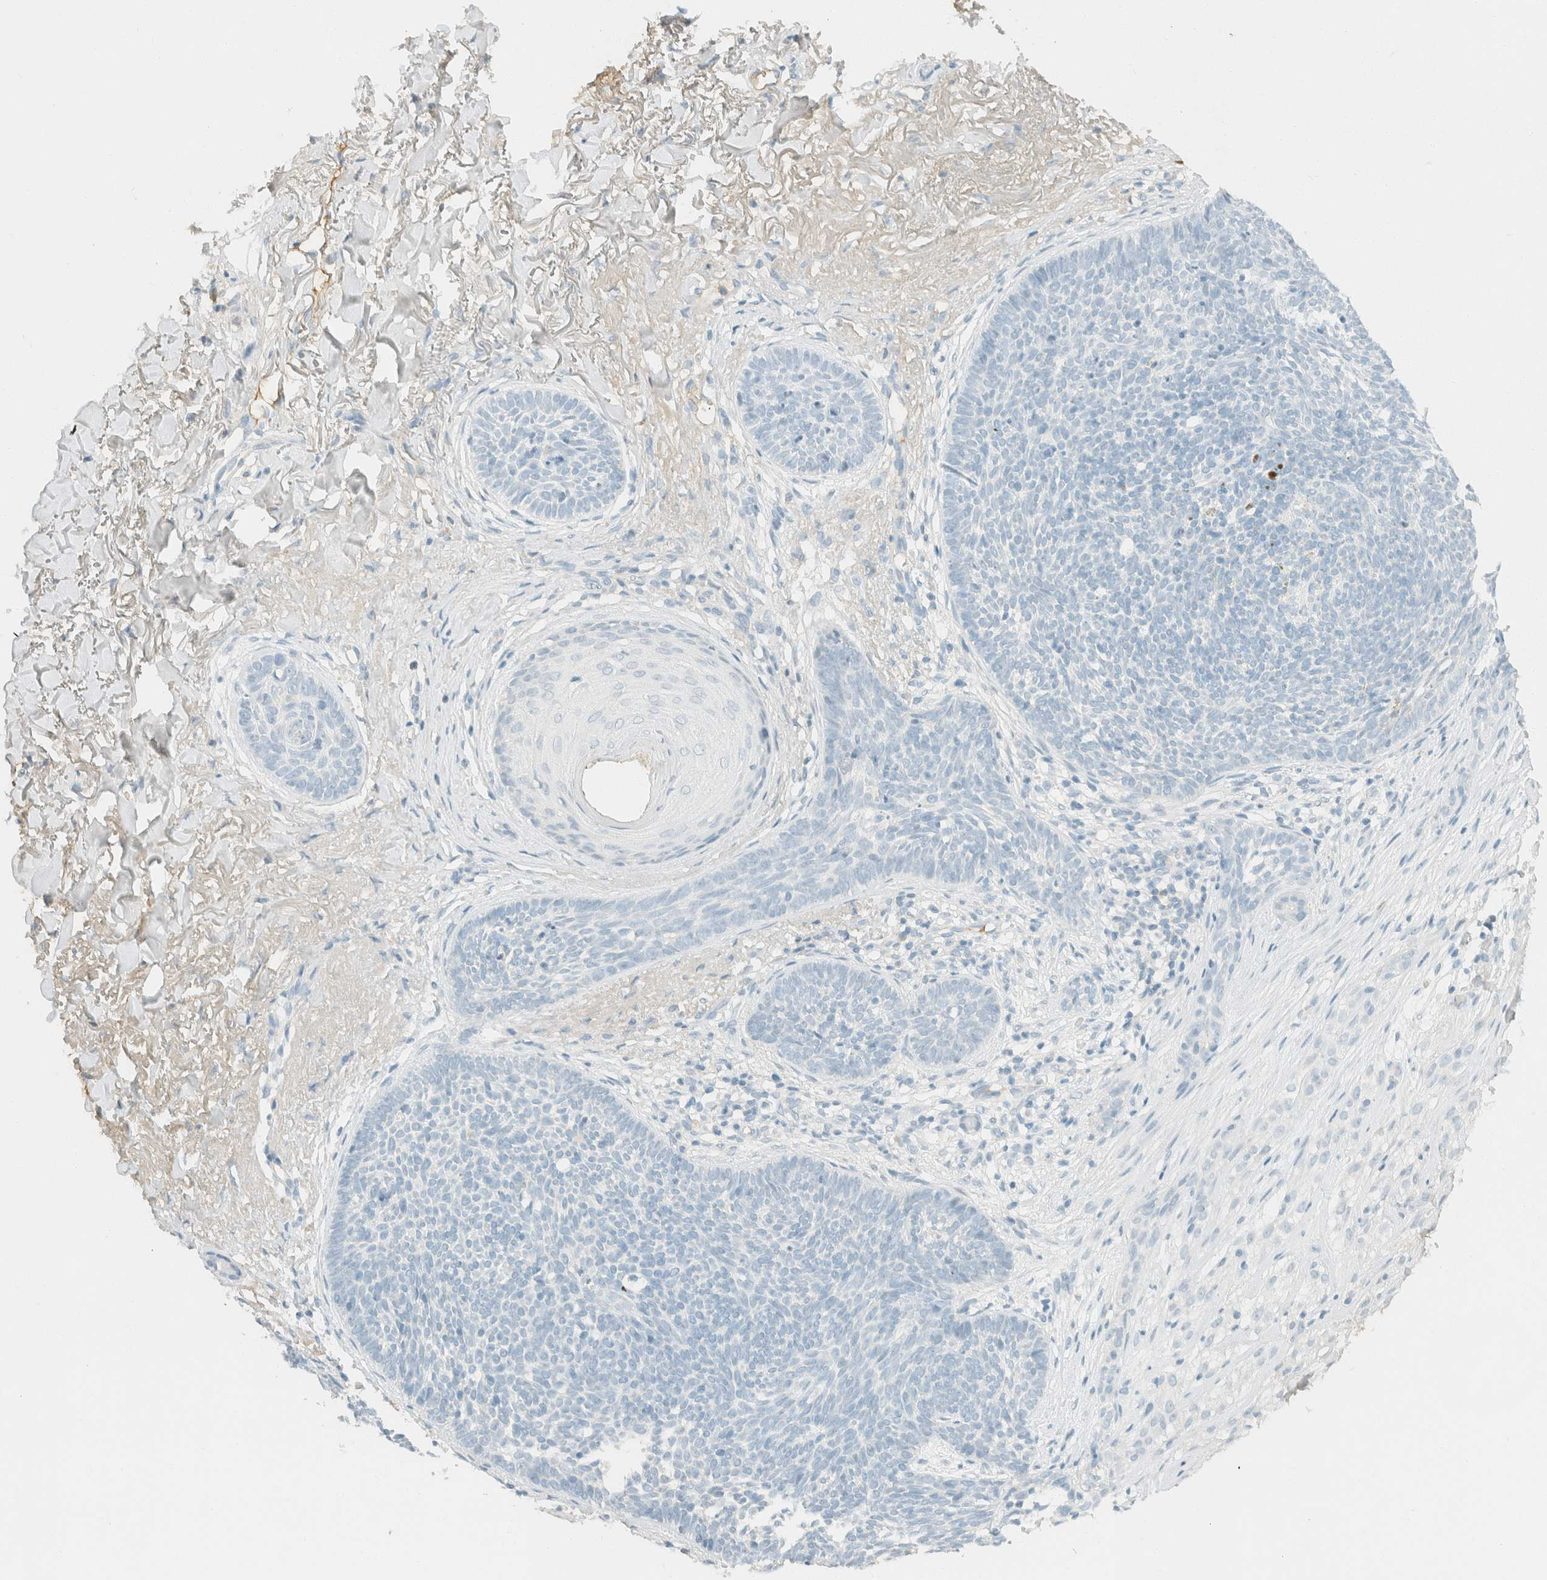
{"staining": {"intensity": "negative", "quantity": "none", "location": "none"}, "tissue": "skin cancer", "cell_type": "Tumor cells", "image_type": "cancer", "snomed": [{"axis": "morphology", "description": "Basal cell carcinoma"}, {"axis": "topography", "description": "Skin"}], "caption": "This is an immunohistochemistry micrograph of human skin cancer (basal cell carcinoma). There is no positivity in tumor cells.", "gene": "GPA33", "patient": {"sex": "female", "age": 70}}